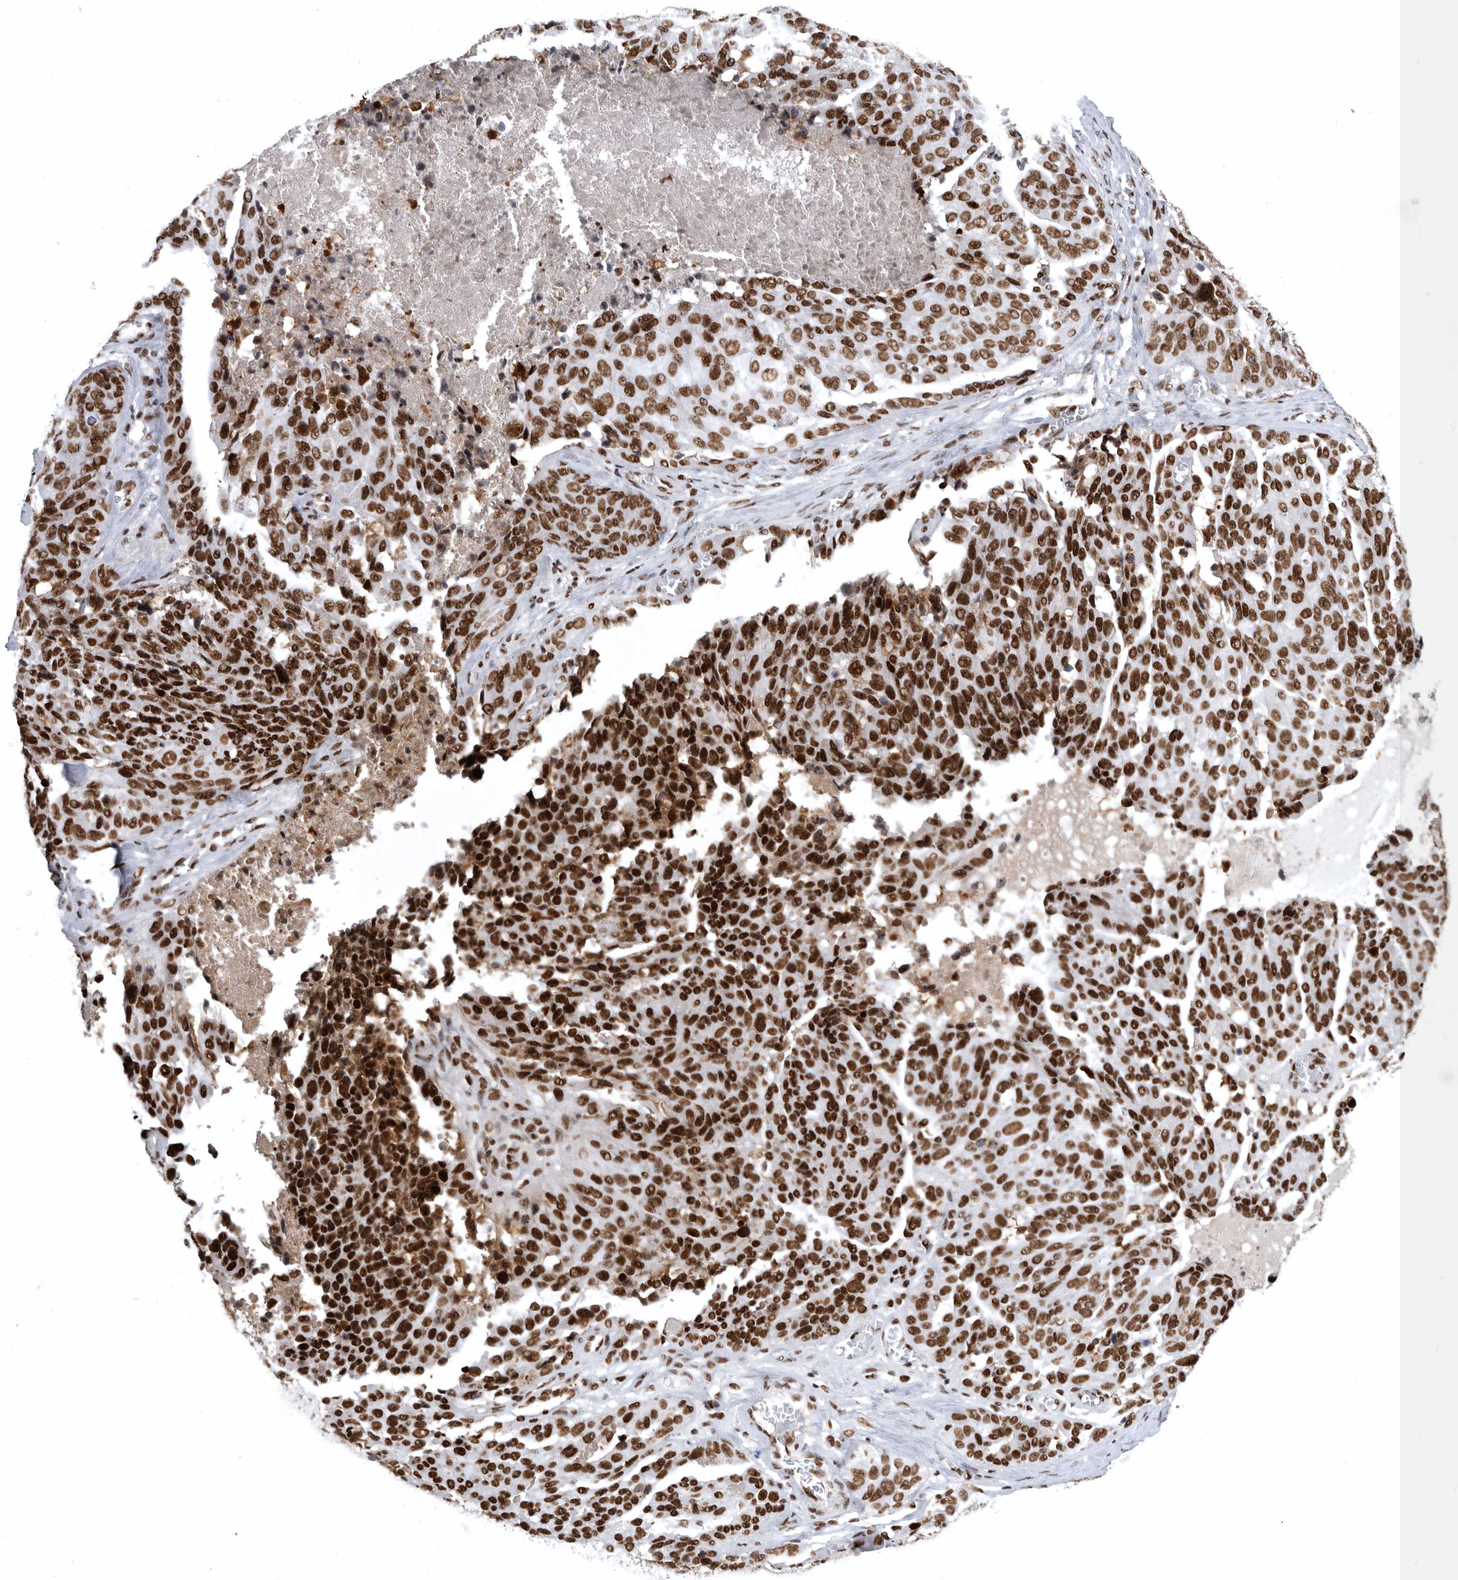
{"staining": {"intensity": "strong", "quantity": ">75%", "location": "nuclear"}, "tissue": "ovarian cancer", "cell_type": "Tumor cells", "image_type": "cancer", "snomed": [{"axis": "morphology", "description": "Cystadenocarcinoma, serous, NOS"}, {"axis": "topography", "description": "Ovary"}], "caption": "Protein expression analysis of human serous cystadenocarcinoma (ovarian) reveals strong nuclear expression in about >75% of tumor cells.", "gene": "BCLAF1", "patient": {"sex": "female", "age": 44}}